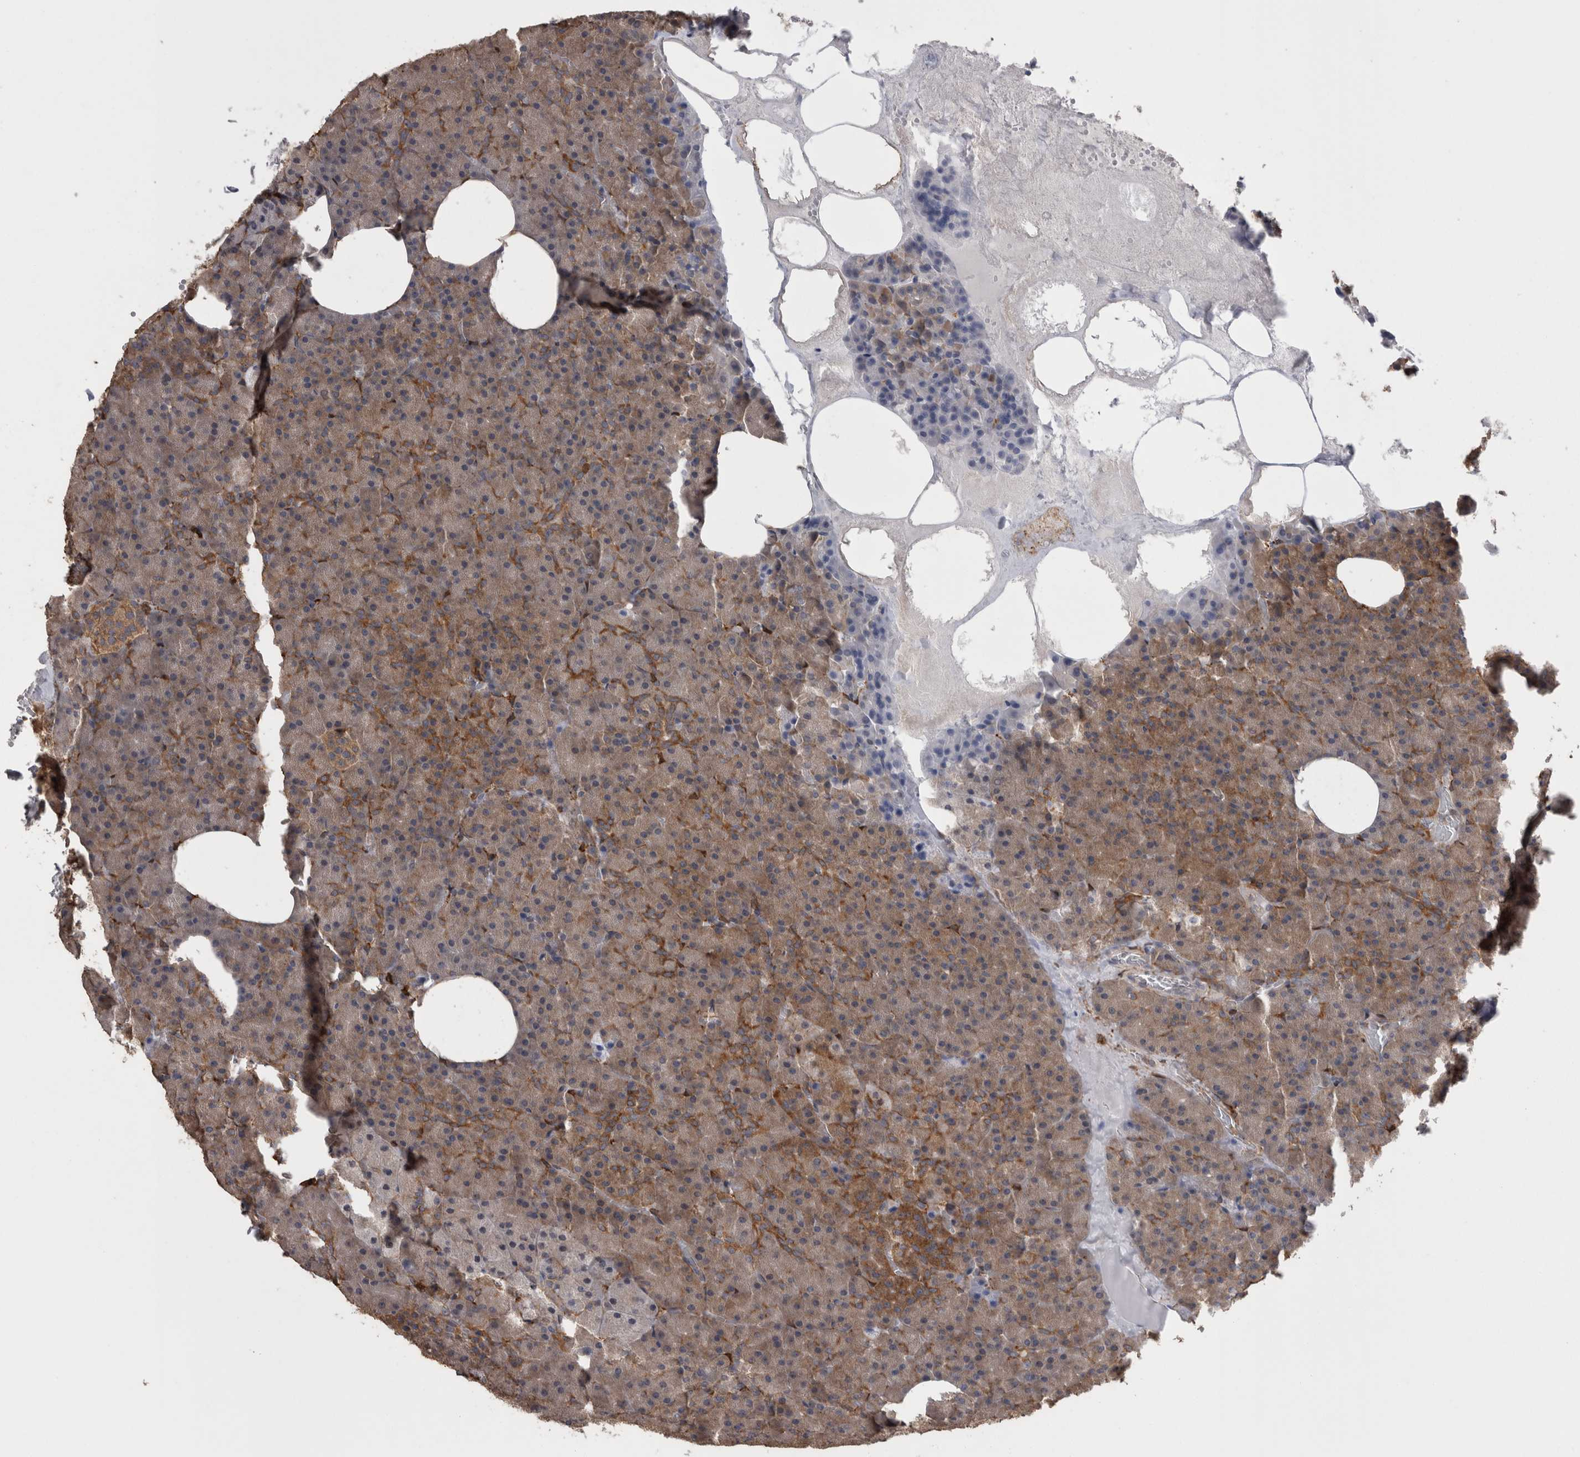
{"staining": {"intensity": "moderate", "quantity": ">75%", "location": "cytoplasmic/membranous"}, "tissue": "pancreas", "cell_type": "Exocrine glandular cells", "image_type": "normal", "snomed": [{"axis": "morphology", "description": "Normal tissue, NOS"}, {"axis": "morphology", "description": "Carcinoid, malignant, NOS"}, {"axis": "topography", "description": "Pancreas"}], "caption": "Brown immunohistochemical staining in unremarkable pancreas shows moderate cytoplasmic/membranous staining in about >75% of exocrine glandular cells. The protein is stained brown, and the nuclei are stained in blue (DAB (3,3'-diaminobenzidine) IHC with brightfield microscopy, high magnification).", "gene": "DDX6", "patient": {"sex": "female", "age": 35}}